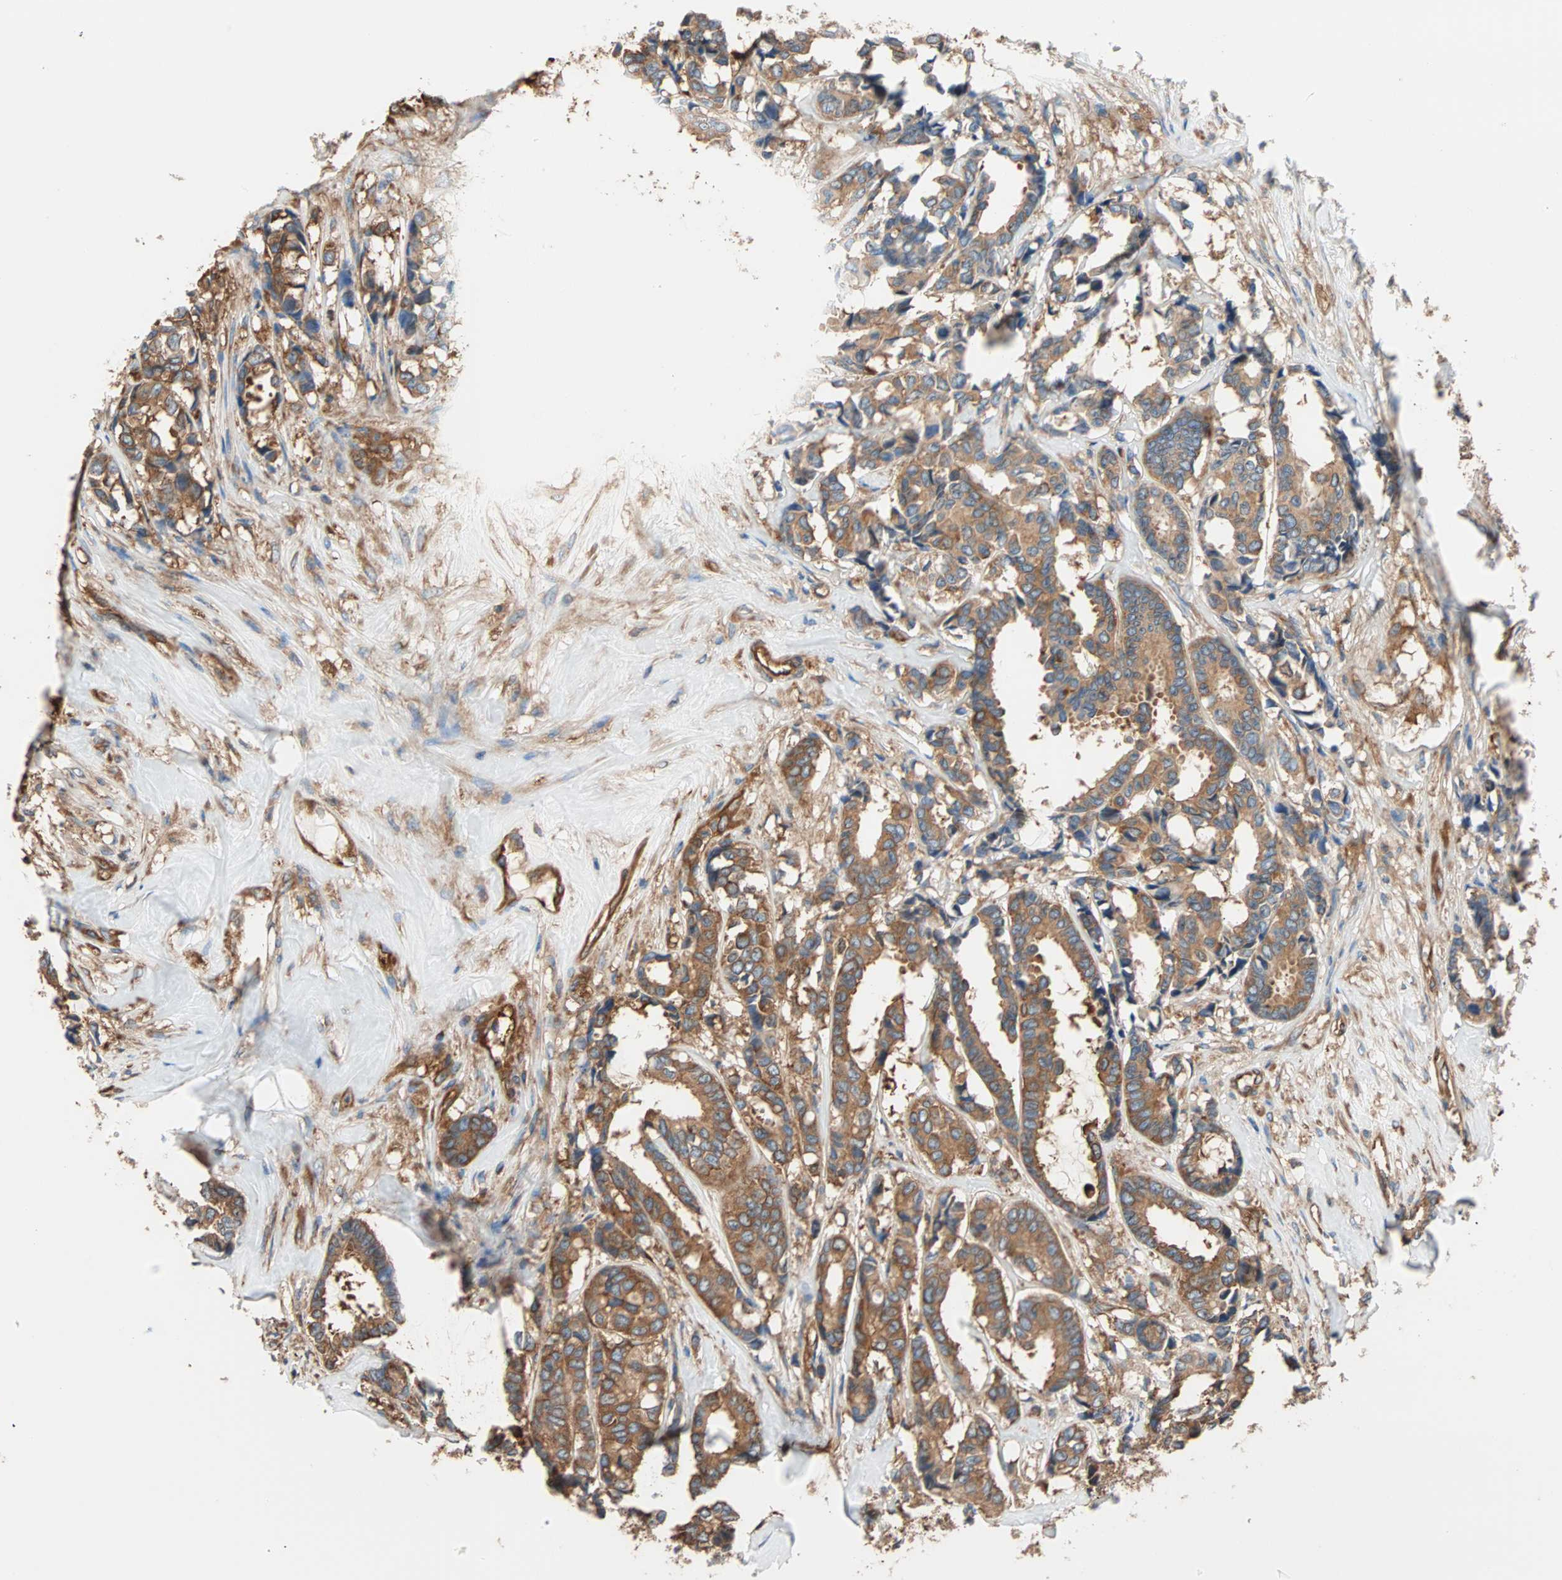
{"staining": {"intensity": "strong", "quantity": ">75%", "location": "cytoplasmic/membranous"}, "tissue": "breast cancer", "cell_type": "Tumor cells", "image_type": "cancer", "snomed": [{"axis": "morphology", "description": "Duct carcinoma"}, {"axis": "topography", "description": "Breast"}], "caption": "Immunohistochemistry (DAB) staining of breast infiltrating ductal carcinoma shows strong cytoplasmic/membranous protein staining in approximately >75% of tumor cells.", "gene": "EEF2", "patient": {"sex": "female", "age": 87}}